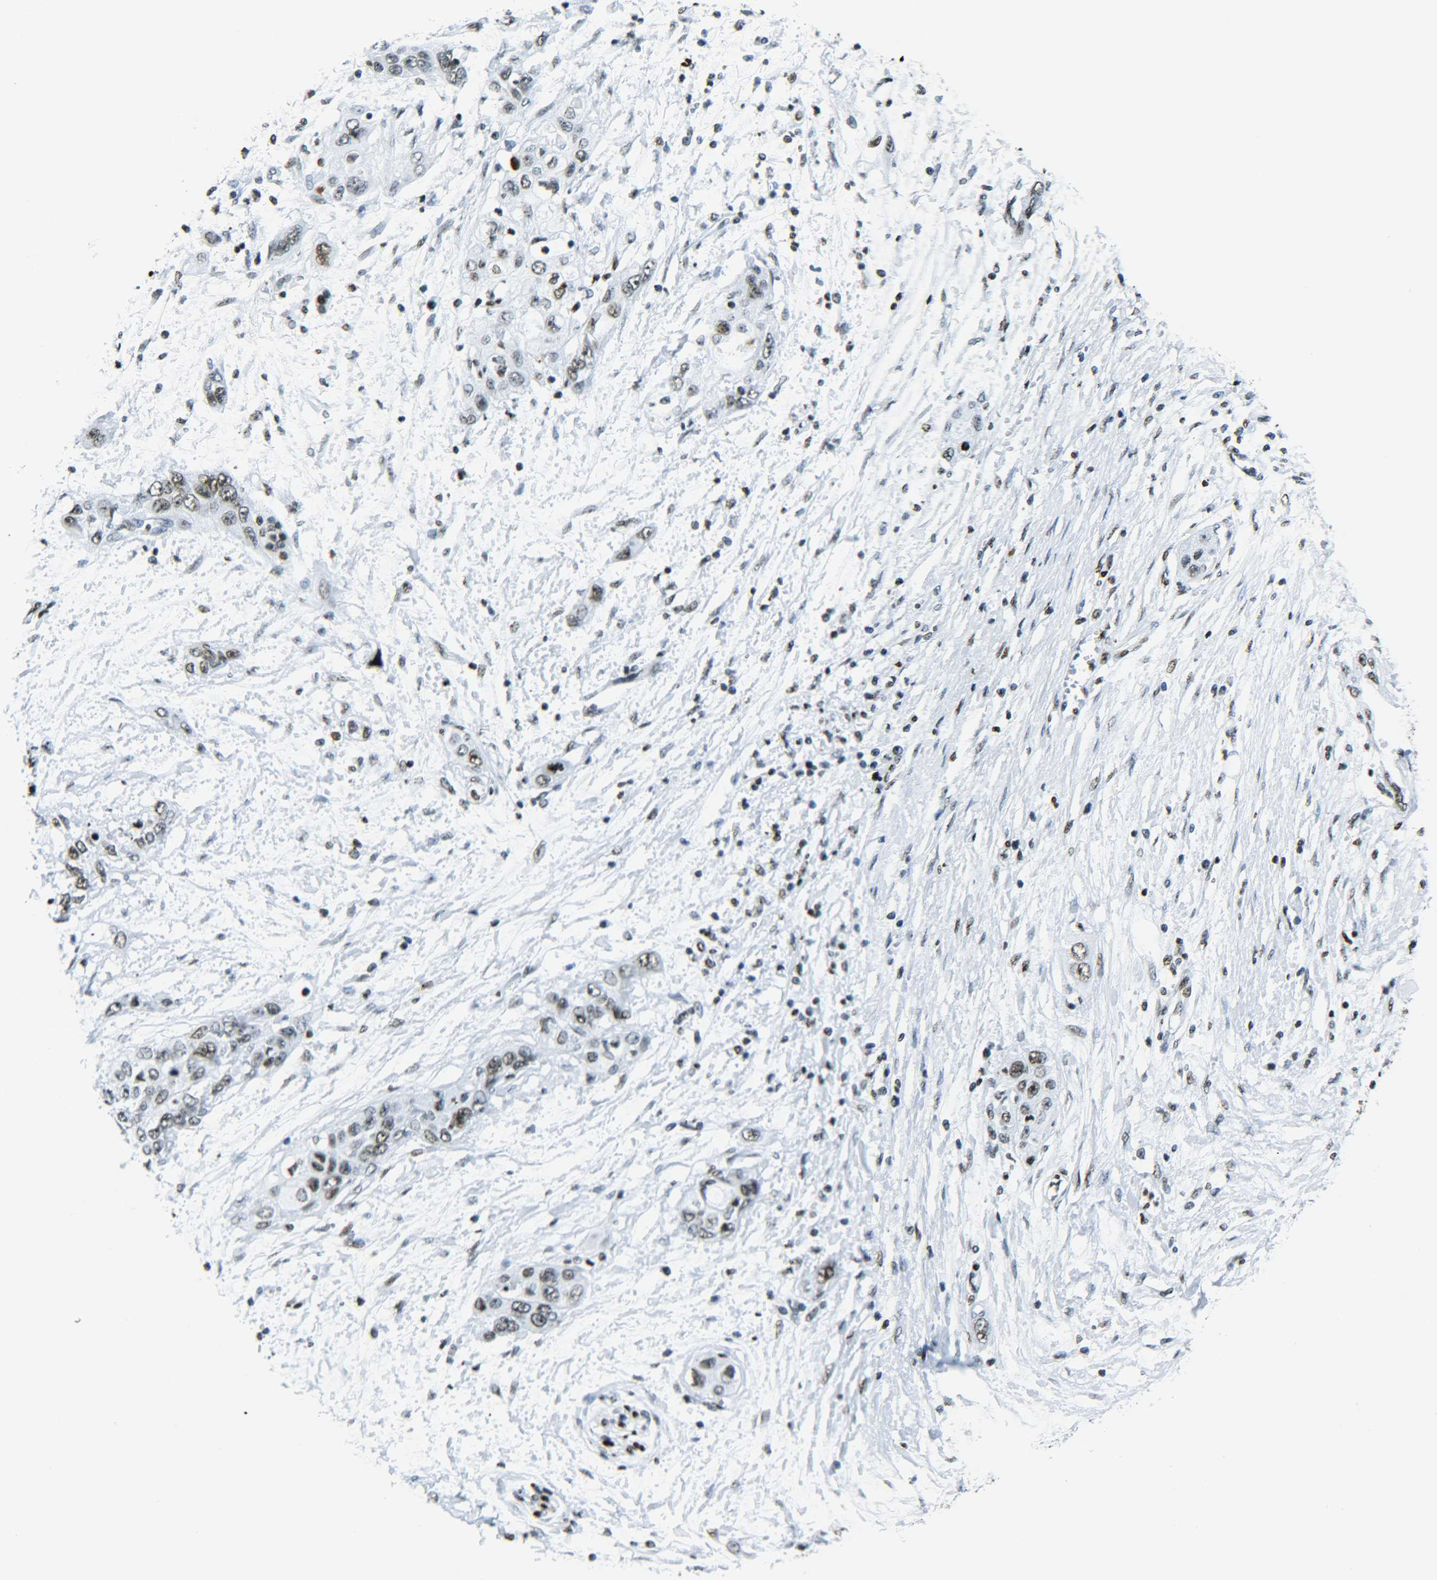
{"staining": {"intensity": "strong", "quantity": "25%-75%", "location": "nuclear"}, "tissue": "pancreatic cancer", "cell_type": "Tumor cells", "image_type": "cancer", "snomed": [{"axis": "morphology", "description": "Adenocarcinoma, NOS"}, {"axis": "topography", "description": "Pancreas"}], "caption": "This micrograph exhibits adenocarcinoma (pancreatic) stained with immunohistochemistry to label a protein in brown. The nuclear of tumor cells show strong positivity for the protein. Nuclei are counter-stained blue.", "gene": "H2AX", "patient": {"sex": "female", "age": 70}}